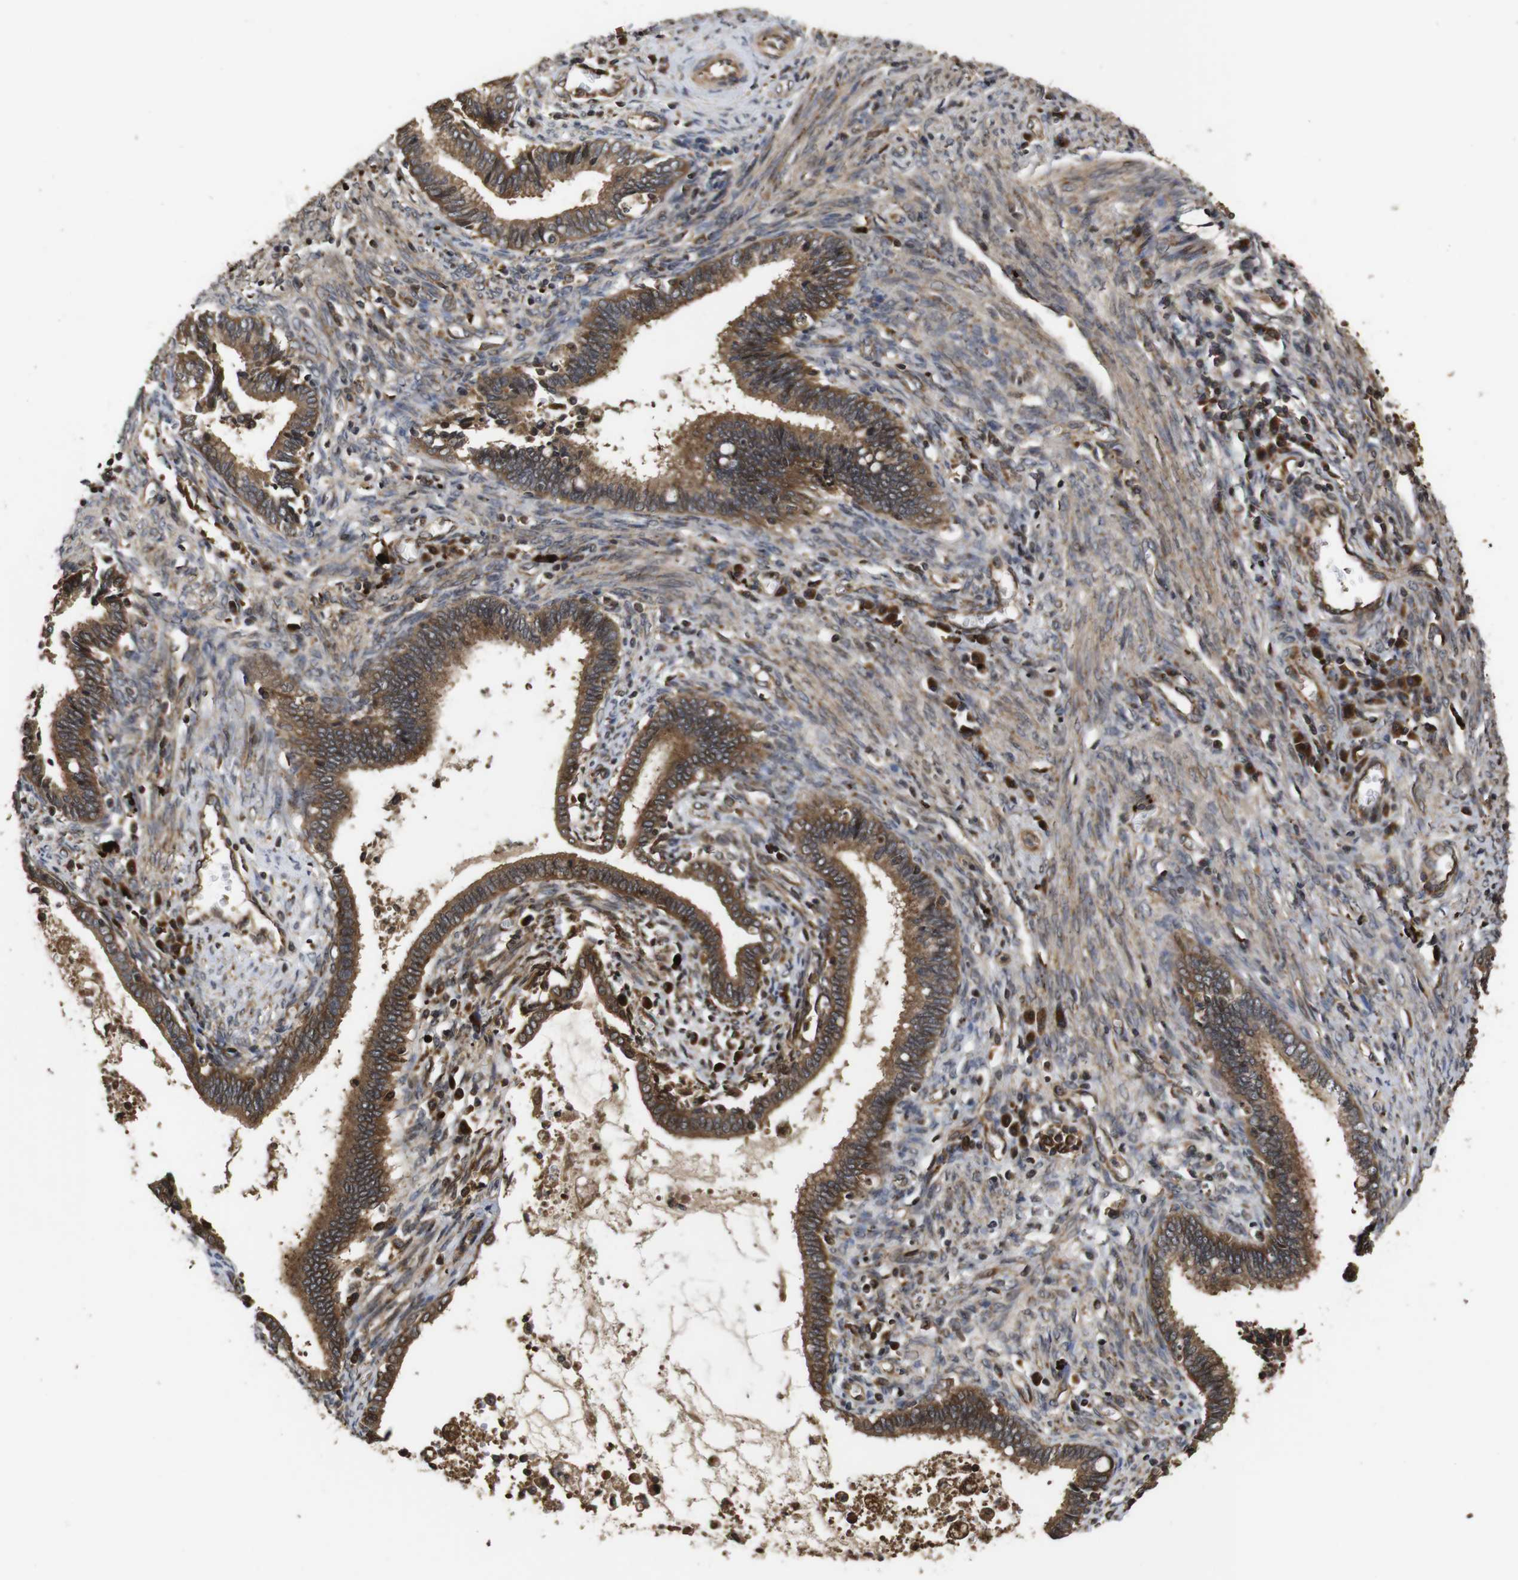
{"staining": {"intensity": "strong", "quantity": ">75%", "location": "cytoplasmic/membranous"}, "tissue": "cervical cancer", "cell_type": "Tumor cells", "image_type": "cancer", "snomed": [{"axis": "morphology", "description": "Adenocarcinoma, NOS"}, {"axis": "topography", "description": "Cervix"}], "caption": "Brown immunohistochemical staining in human cervical cancer (adenocarcinoma) demonstrates strong cytoplasmic/membranous positivity in about >75% of tumor cells.", "gene": "PTPN14", "patient": {"sex": "female", "age": 44}}